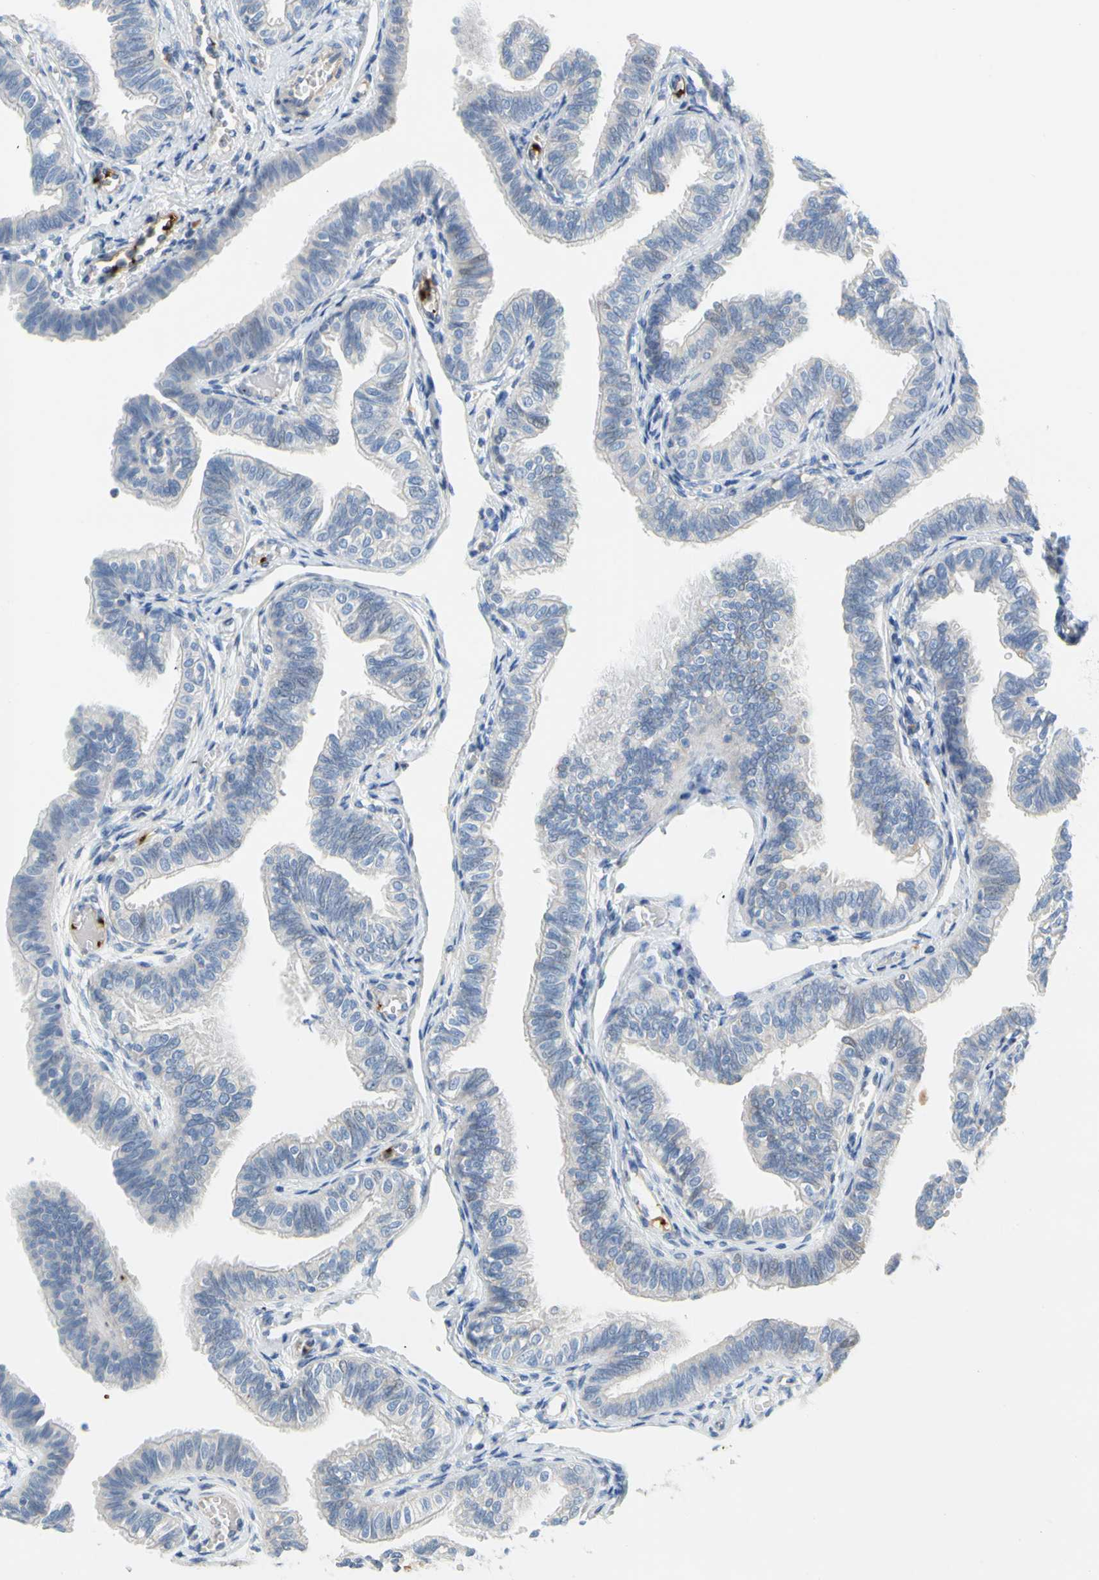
{"staining": {"intensity": "weak", "quantity": "<25%", "location": "cytoplasmic/membranous"}, "tissue": "fallopian tube", "cell_type": "Glandular cells", "image_type": "normal", "snomed": [{"axis": "morphology", "description": "Normal tissue, NOS"}, {"axis": "morphology", "description": "Dermoid, NOS"}, {"axis": "topography", "description": "Fallopian tube"}], "caption": "The micrograph displays no staining of glandular cells in benign fallopian tube.", "gene": "ENSG00000288796", "patient": {"sex": "female", "age": 33}}